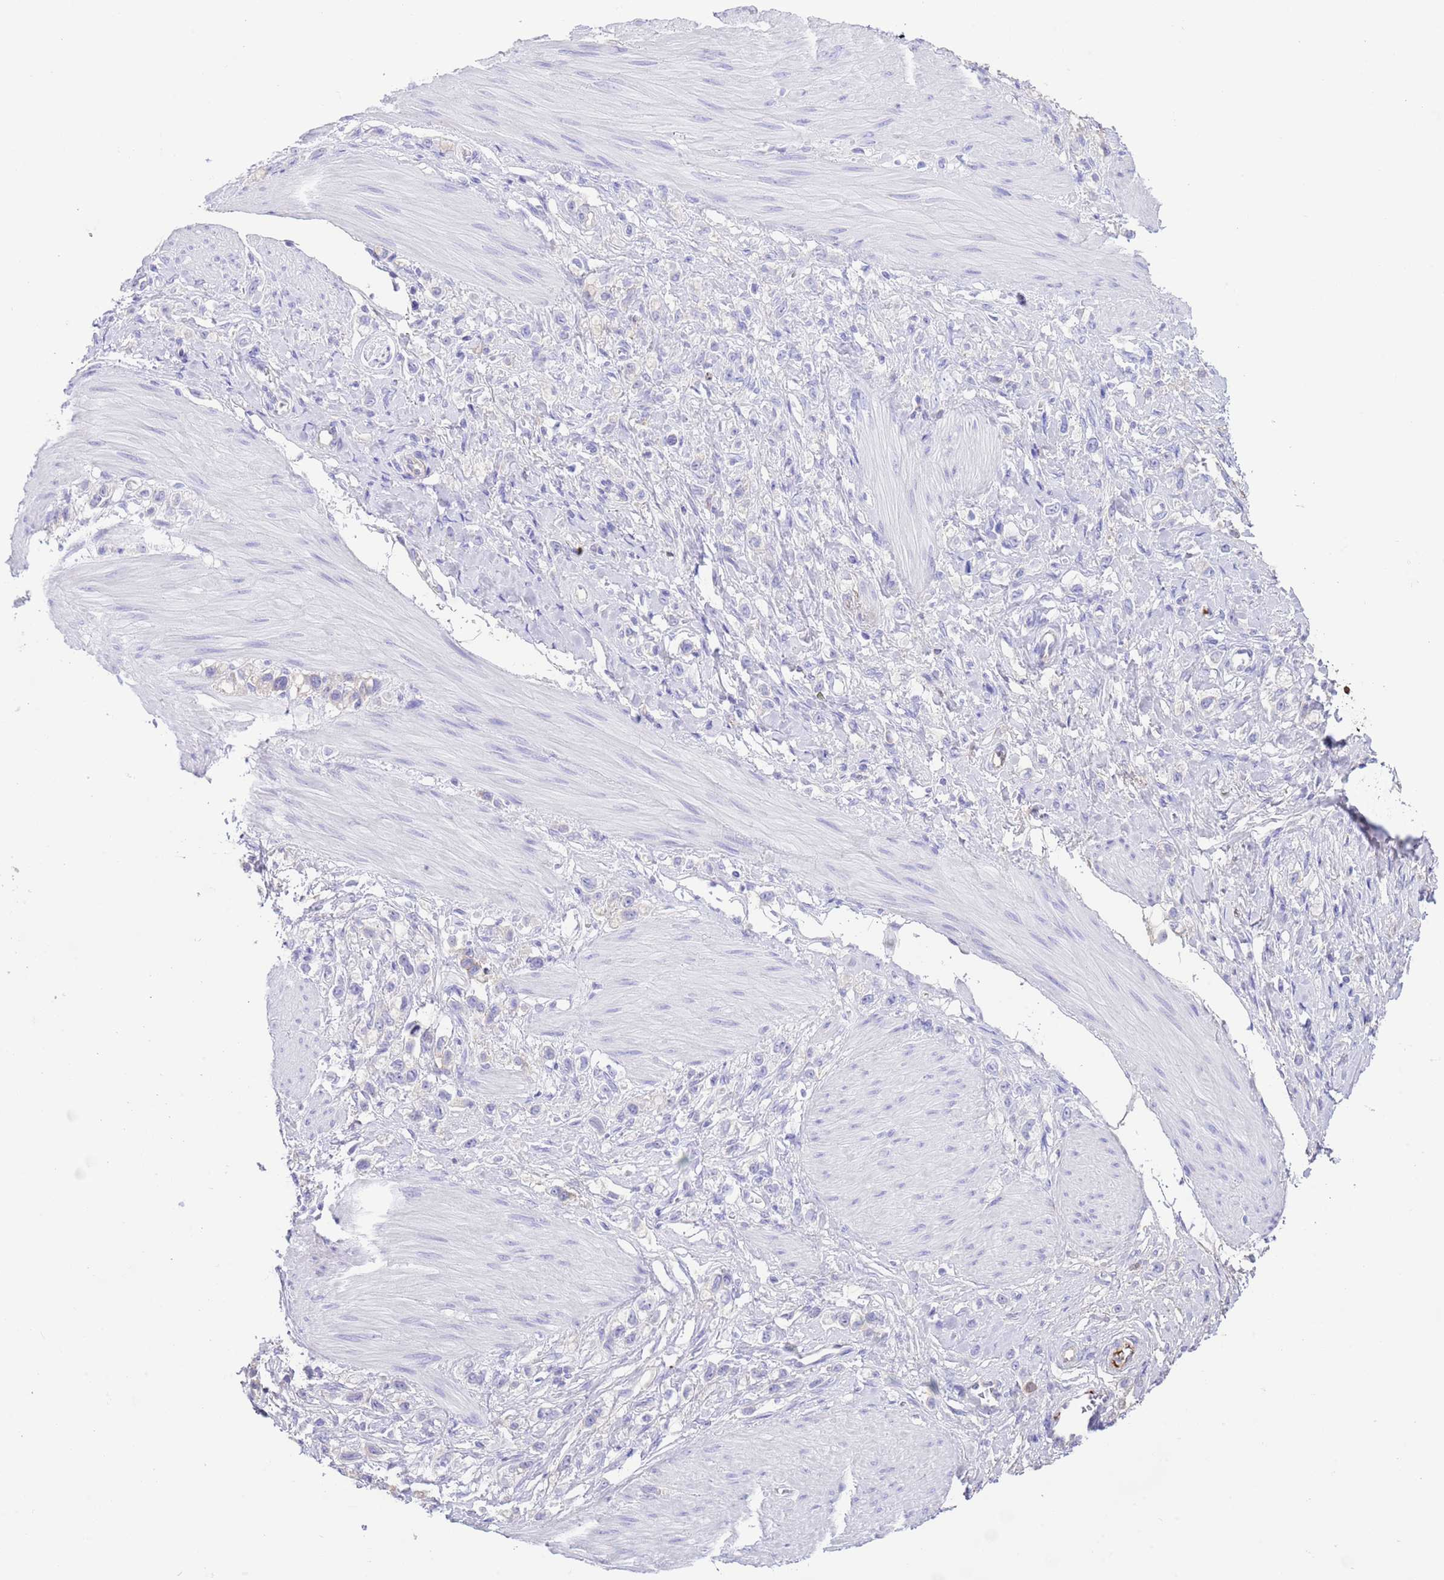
{"staining": {"intensity": "negative", "quantity": "none", "location": "none"}, "tissue": "stomach cancer", "cell_type": "Tumor cells", "image_type": "cancer", "snomed": [{"axis": "morphology", "description": "Adenocarcinoma, NOS"}, {"axis": "topography", "description": "Stomach"}], "caption": "High power microscopy photomicrograph of an IHC histopathology image of stomach adenocarcinoma, revealing no significant positivity in tumor cells.", "gene": "IGF1", "patient": {"sex": "female", "age": 65}}